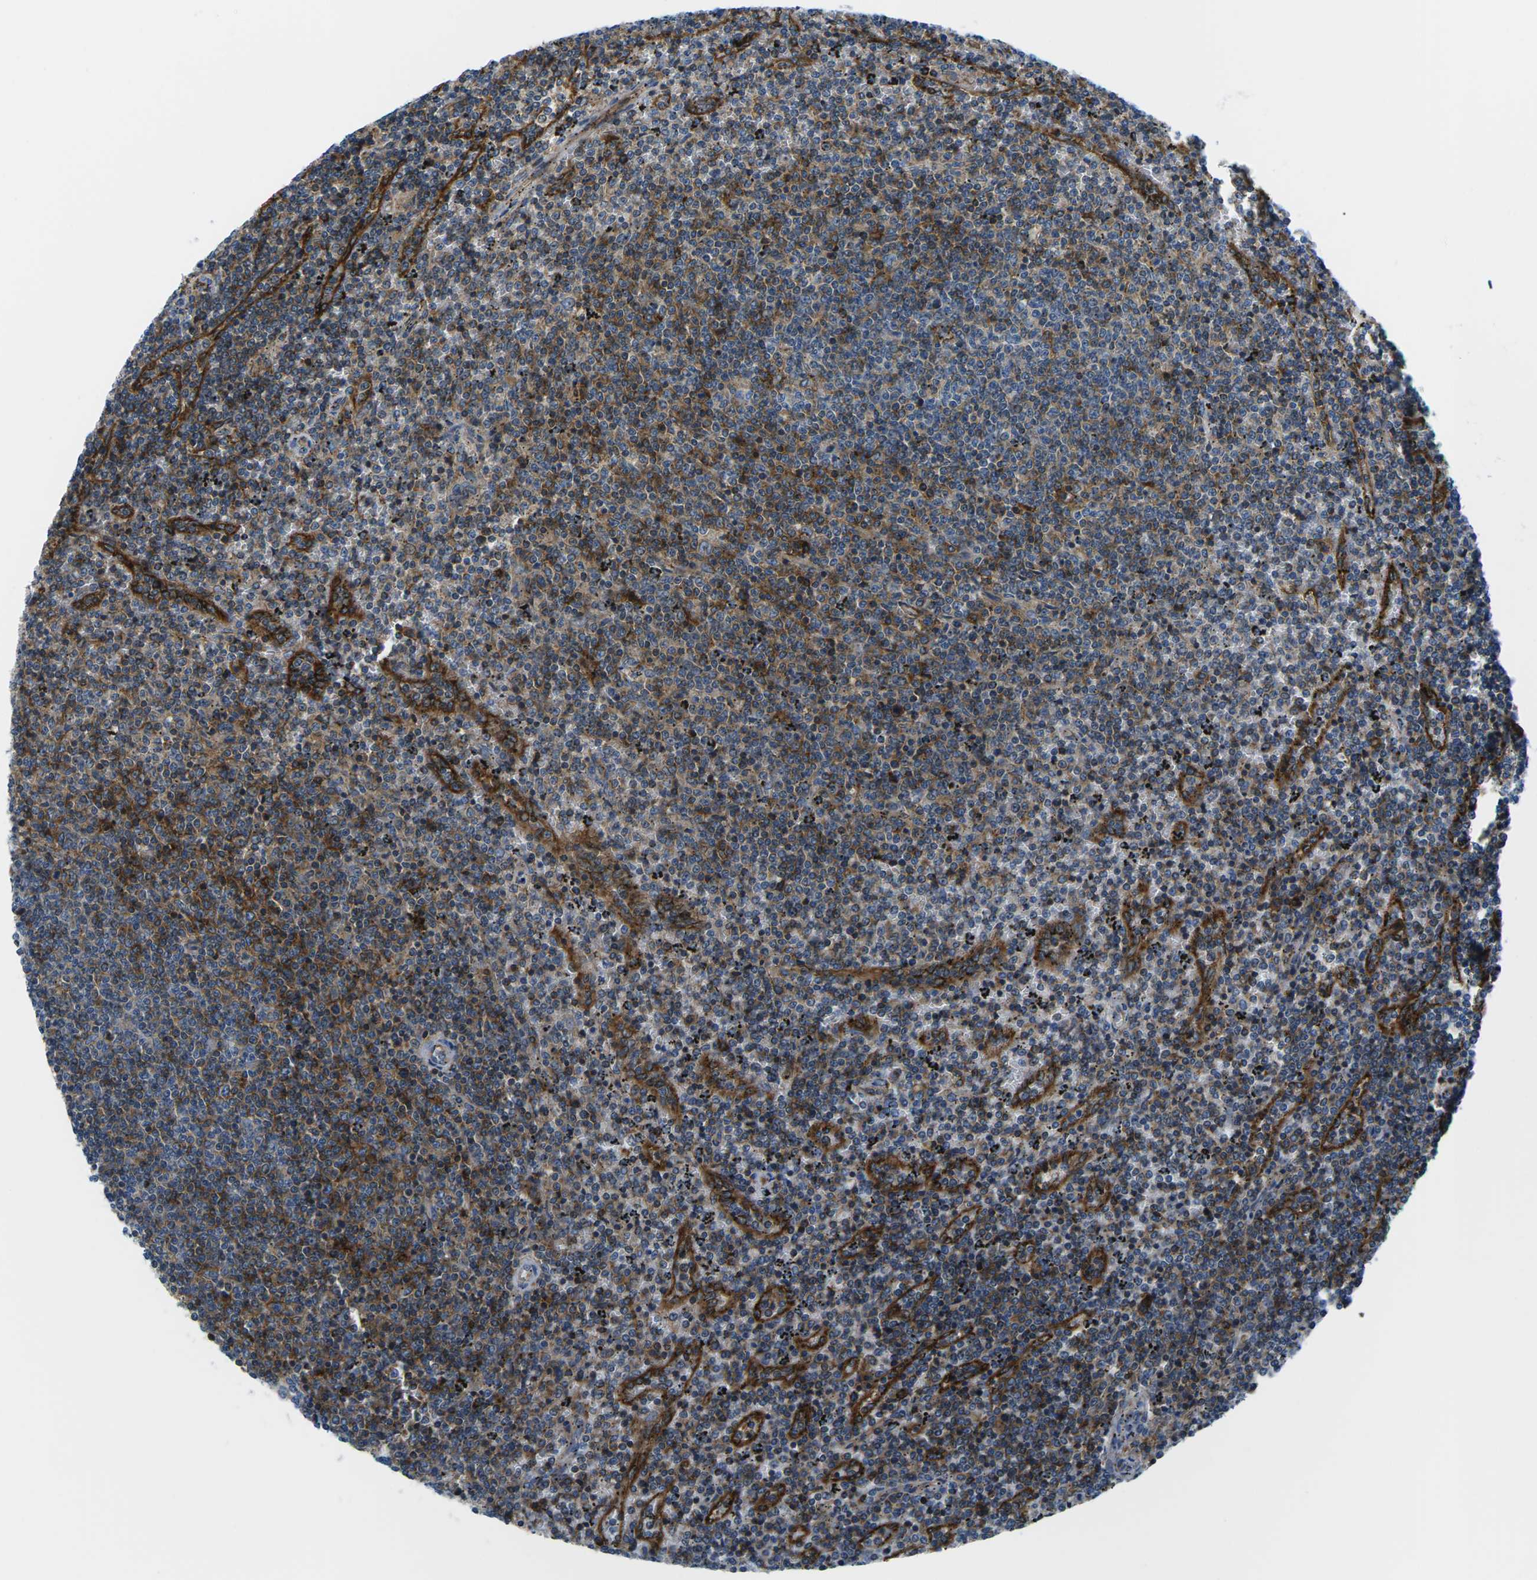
{"staining": {"intensity": "moderate", "quantity": "25%-75%", "location": "cytoplasmic/membranous"}, "tissue": "lymphoma", "cell_type": "Tumor cells", "image_type": "cancer", "snomed": [{"axis": "morphology", "description": "Malignant lymphoma, non-Hodgkin's type, Low grade"}, {"axis": "topography", "description": "Spleen"}], "caption": "An image showing moderate cytoplasmic/membranous positivity in approximately 25%-75% of tumor cells in low-grade malignant lymphoma, non-Hodgkin's type, as visualized by brown immunohistochemical staining.", "gene": "SOCS4", "patient": {"sex": "female", "age": 50}}